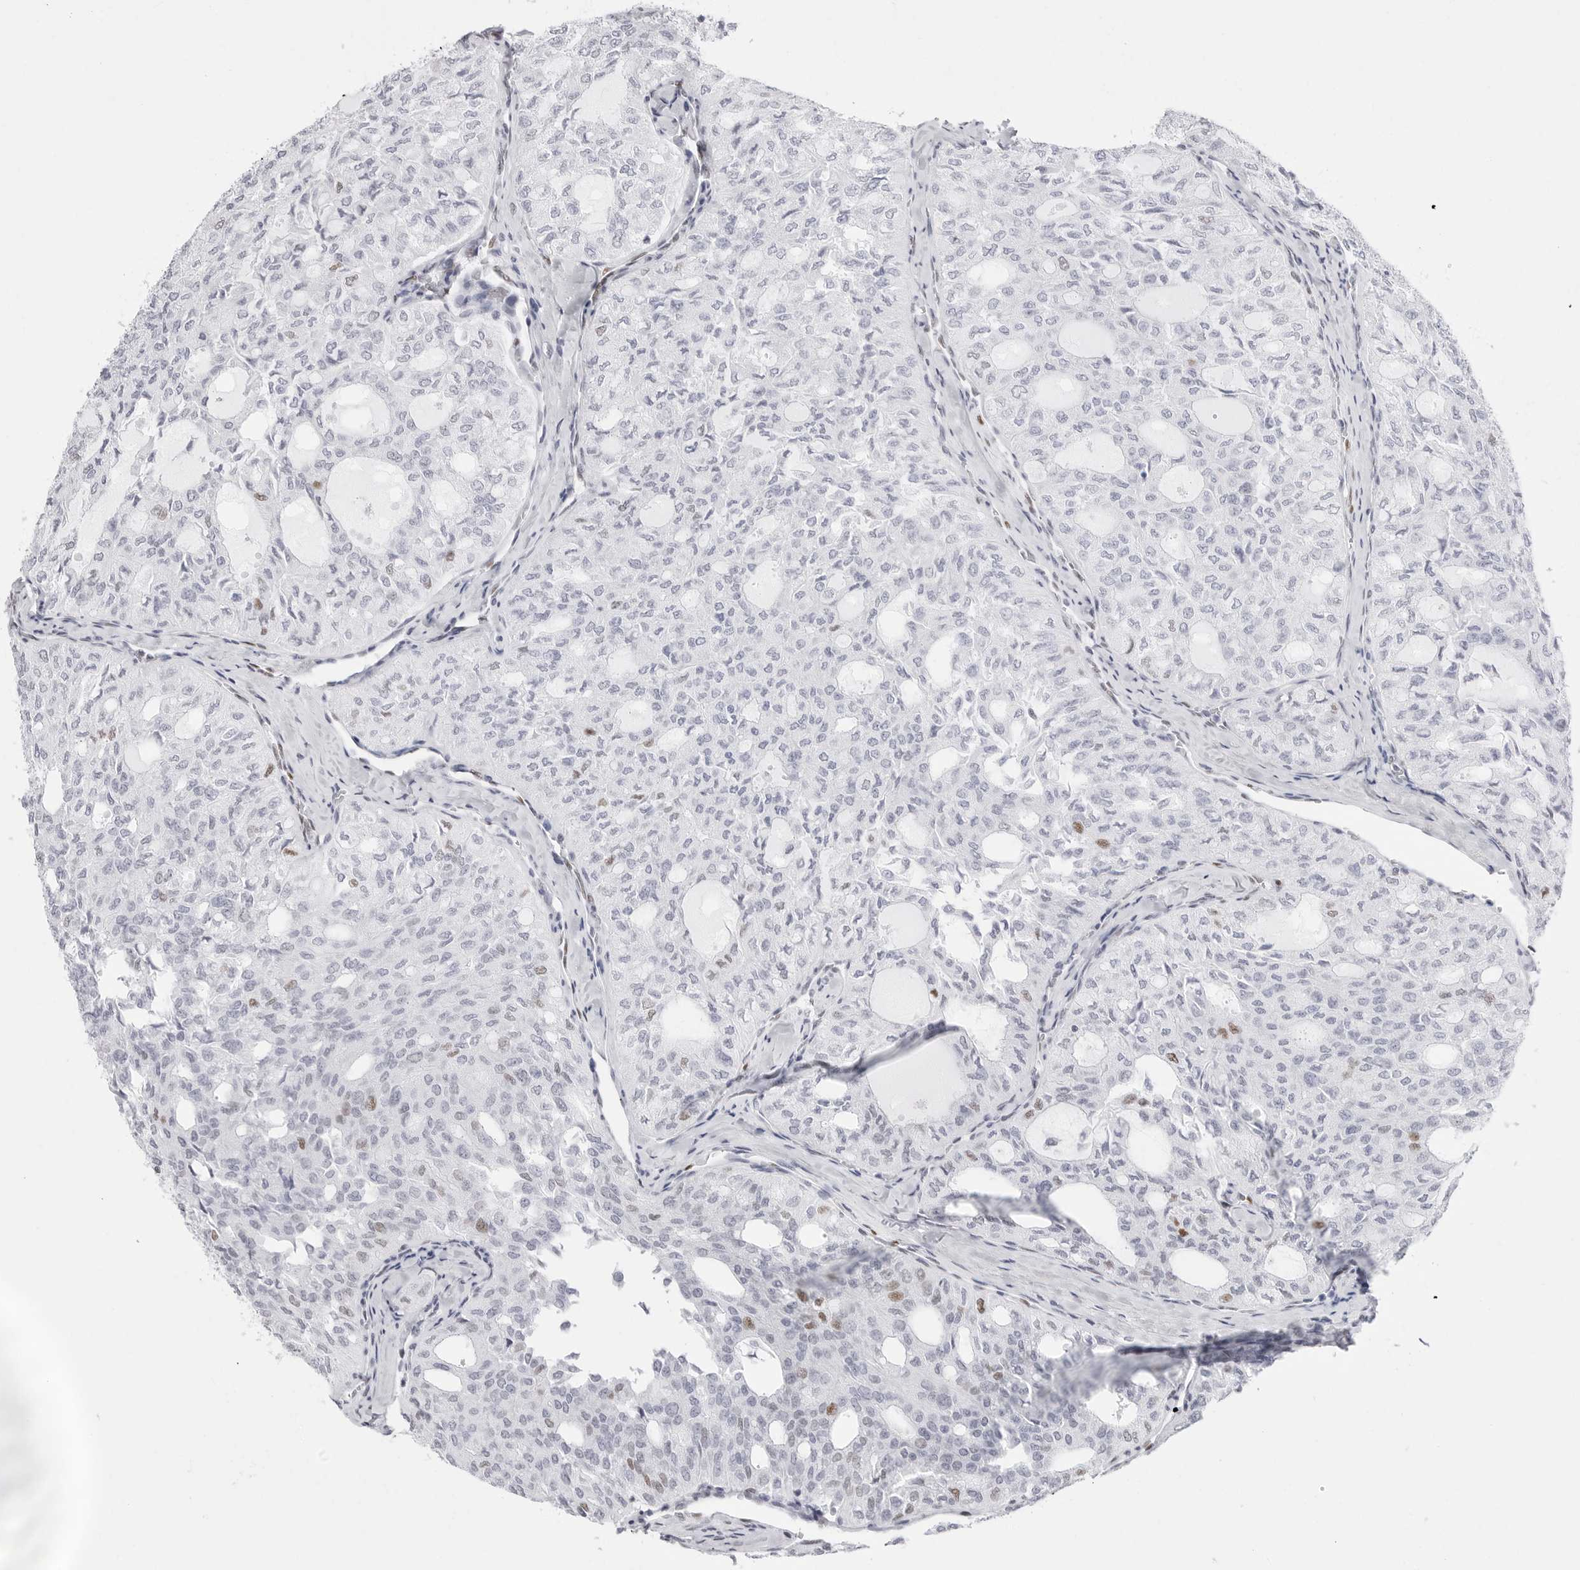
{"staining": {"intensity": "moderate", "quantity": "<25%", "location": "nuclear"}, "tissue": "thyroid cancer", "cell_type": "Tumor cells", "image_type": "cancer", "snomed": [{"axis": "morphology", "description": "Follicular adenoma carcinoma, NOS"}, {"axis": "topography", "description": "Thyroid gland"}], "caption": "Brown immunohistochemical staining in human thyroid follicular adenoma carcinoma shows moderate nuclear staining in about <25% of tumor cells.", "gene": "NASP", "patient": {"sex": "male", "age": 75}}